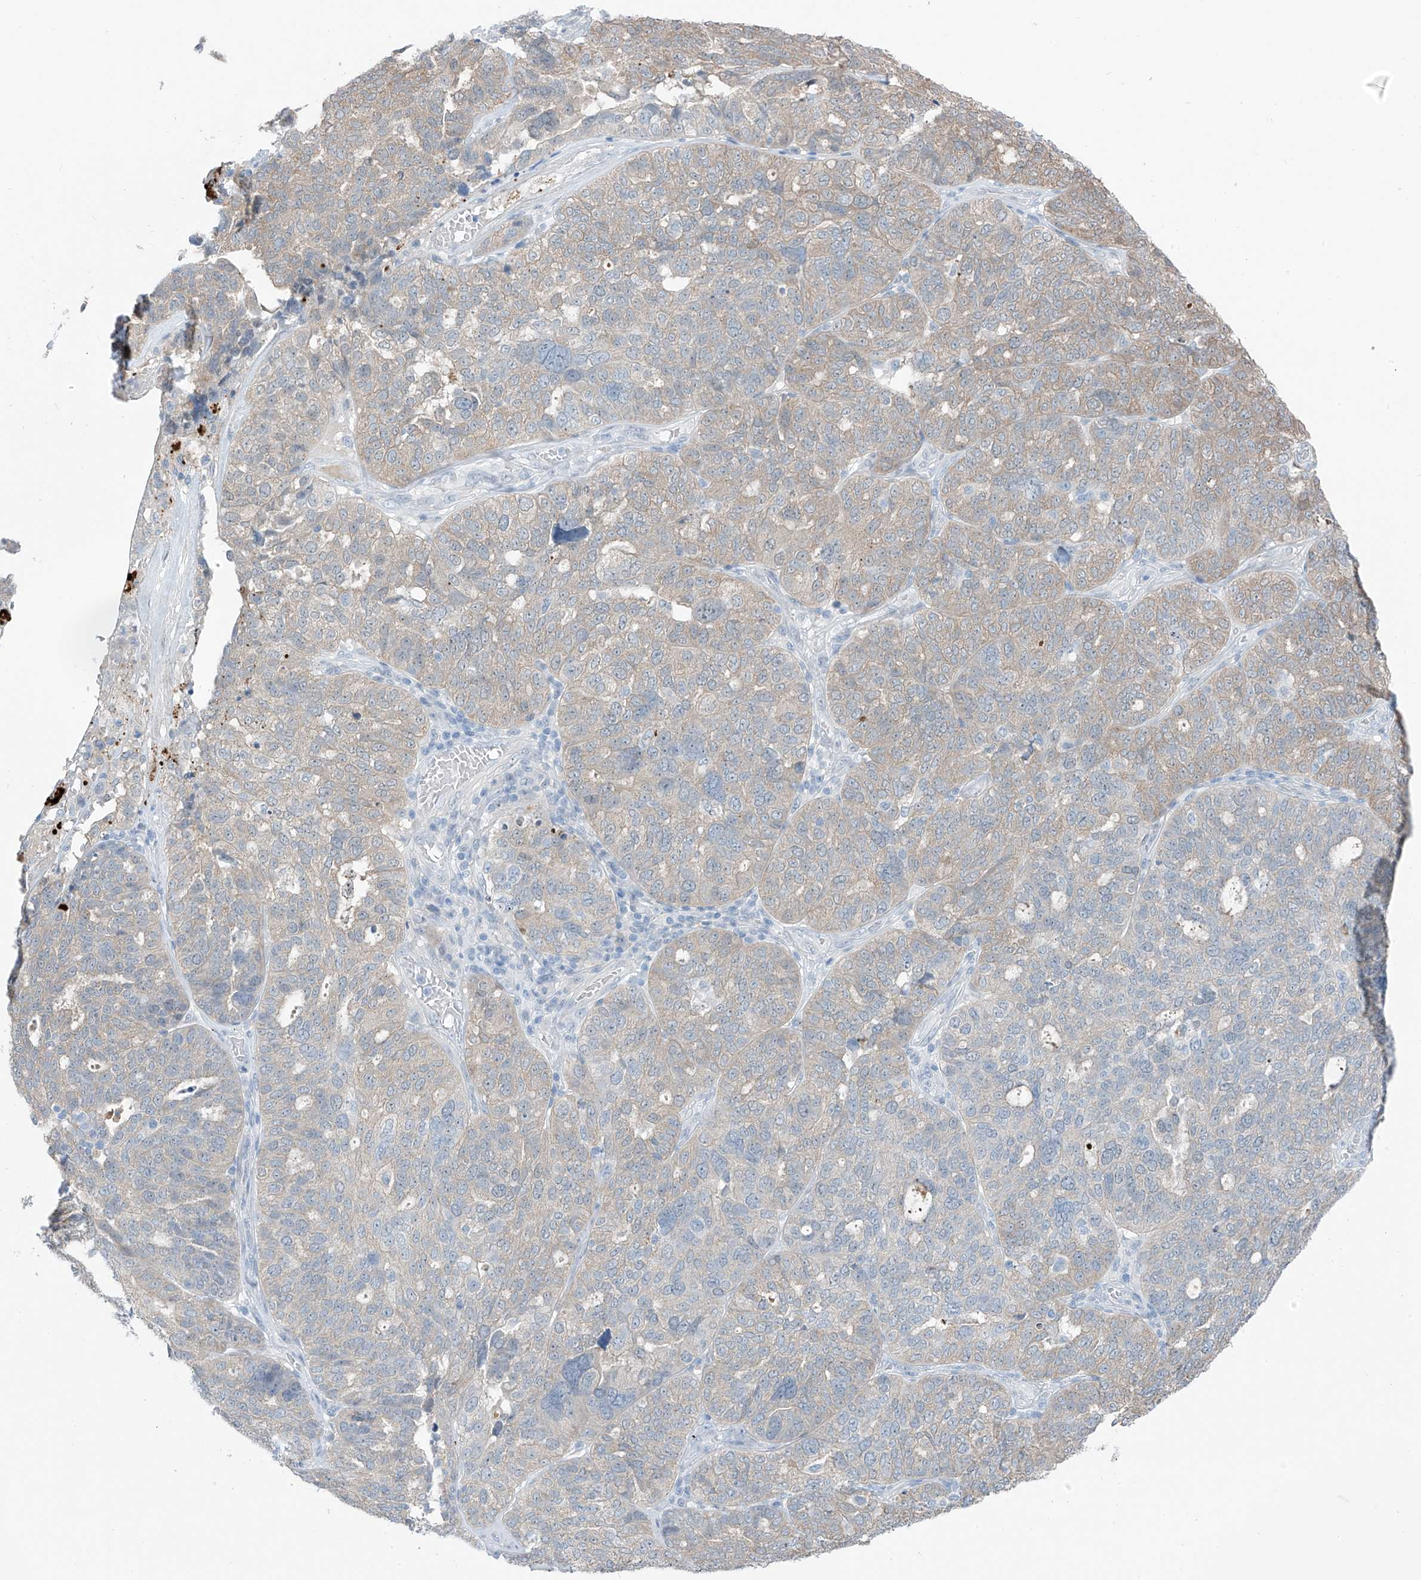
{"staining": {"intensity": "negative", "quantity": "none", "location": "none"}, "tissue": "ovarian cancer", "cell_type": "Tumor cells", "image_type": "cancer", "snomed": [{"axis": "morphology", "description": "Cystadenocarcinoma, serous, NOS"}, {"axis": "topography", "description": "Ovary"}], "caption": "Tumor cells show no significant protein positivity in ovarian serous cystadenocarcinoma. Nuclei are stained in blue.", "gene": "ZNF793", "patient": {"sex": "female", "age": 59}}